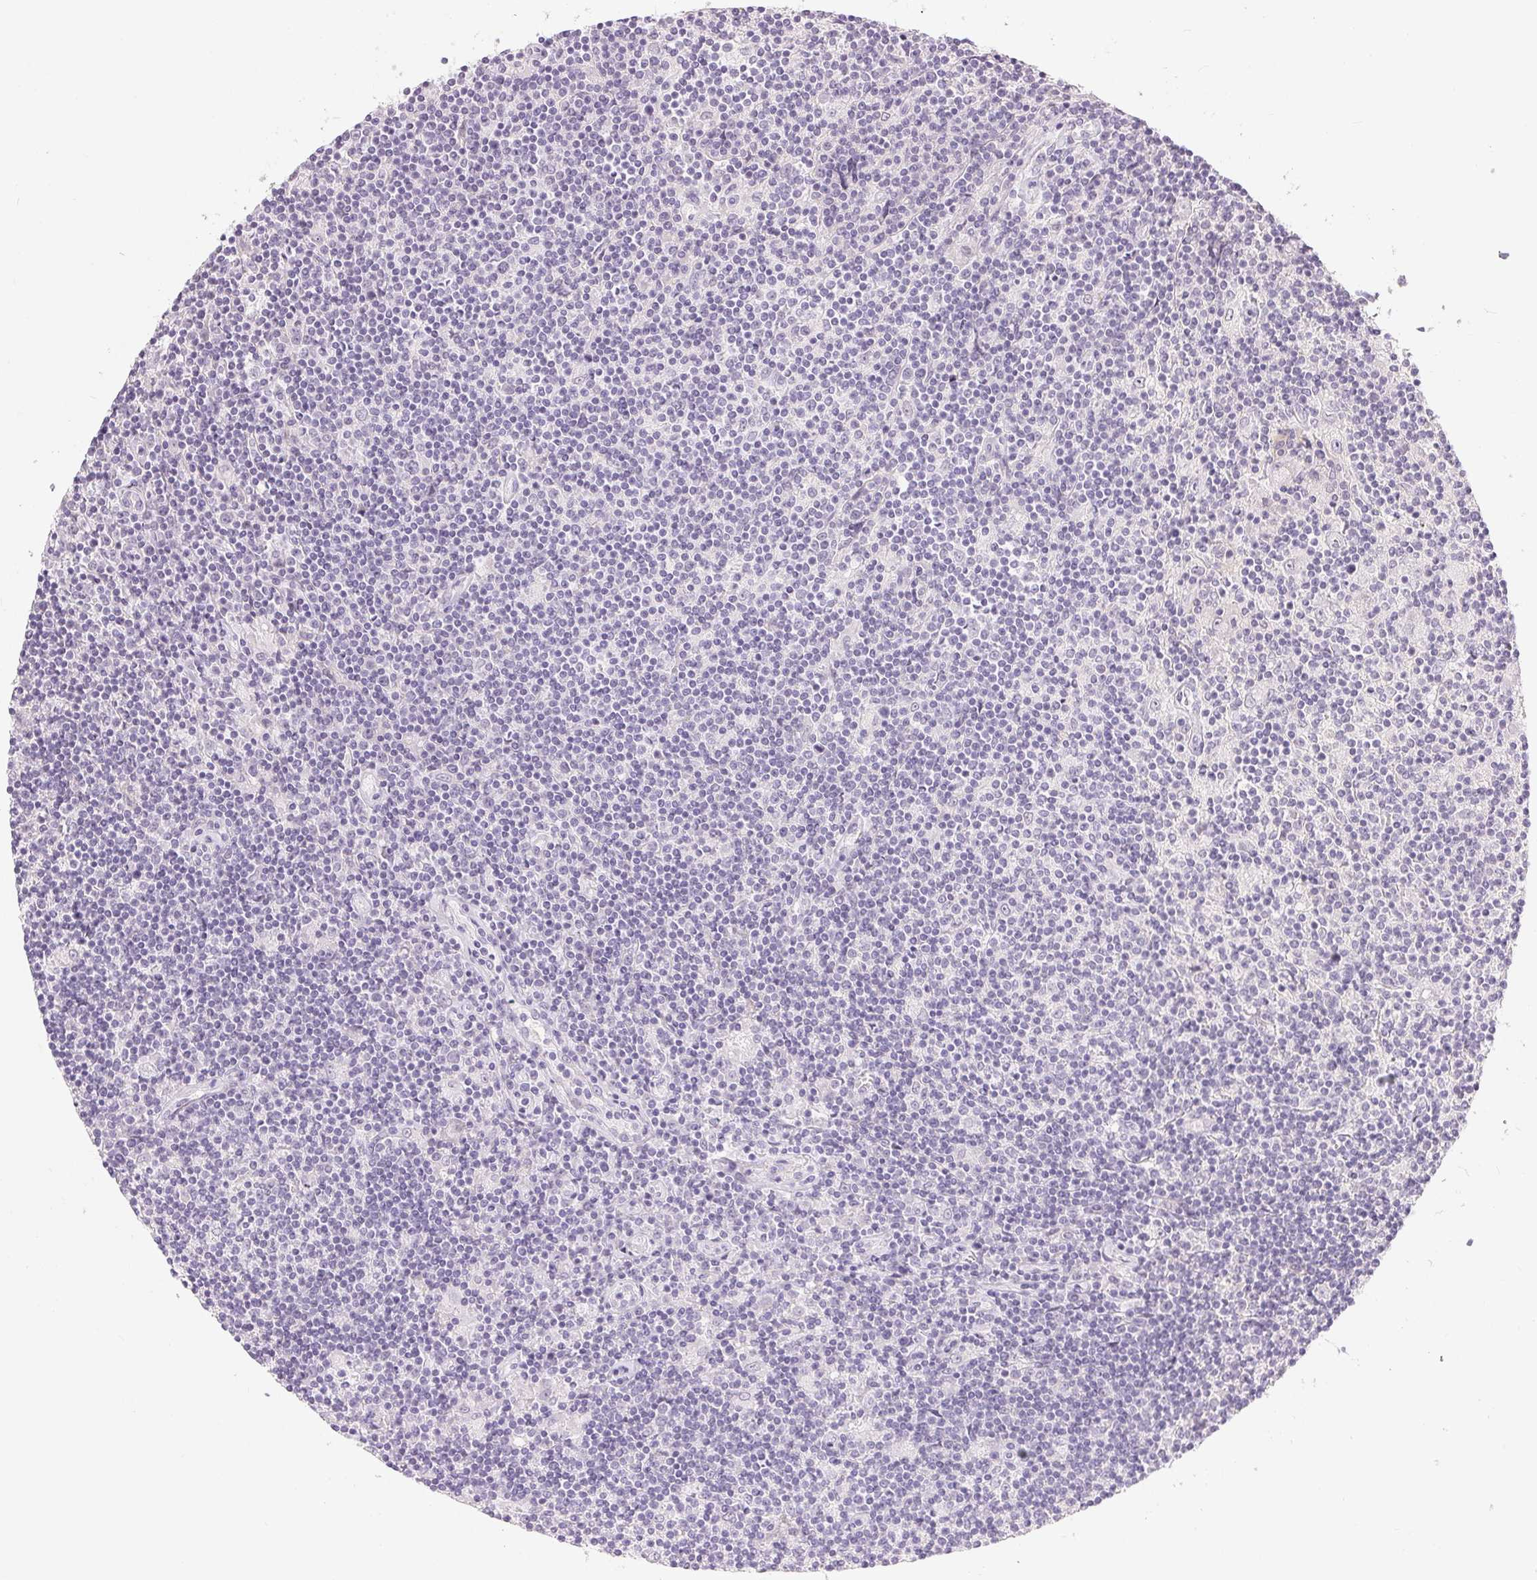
{"staining": {"intensity": "negative", "quantity": "none", "location": "none"}, "tissue": "lymphoma", "cell_type": "Tumor cells", "image_type": "cancer", "snomed": [{"axis": "morphology", "description": "Hodgkin's disease, NOS"}, {"axis": "topography", "description": "Lymph node"}], "caption": "High magnification brightfield microscopy of Hodgkin's disease stained with DAB (brown) and counterstained with hematoxylin (blue): tumor cells show no significant staining.", "gene": "SFTPD", "patient": {"sex": "male", "age": 40}}